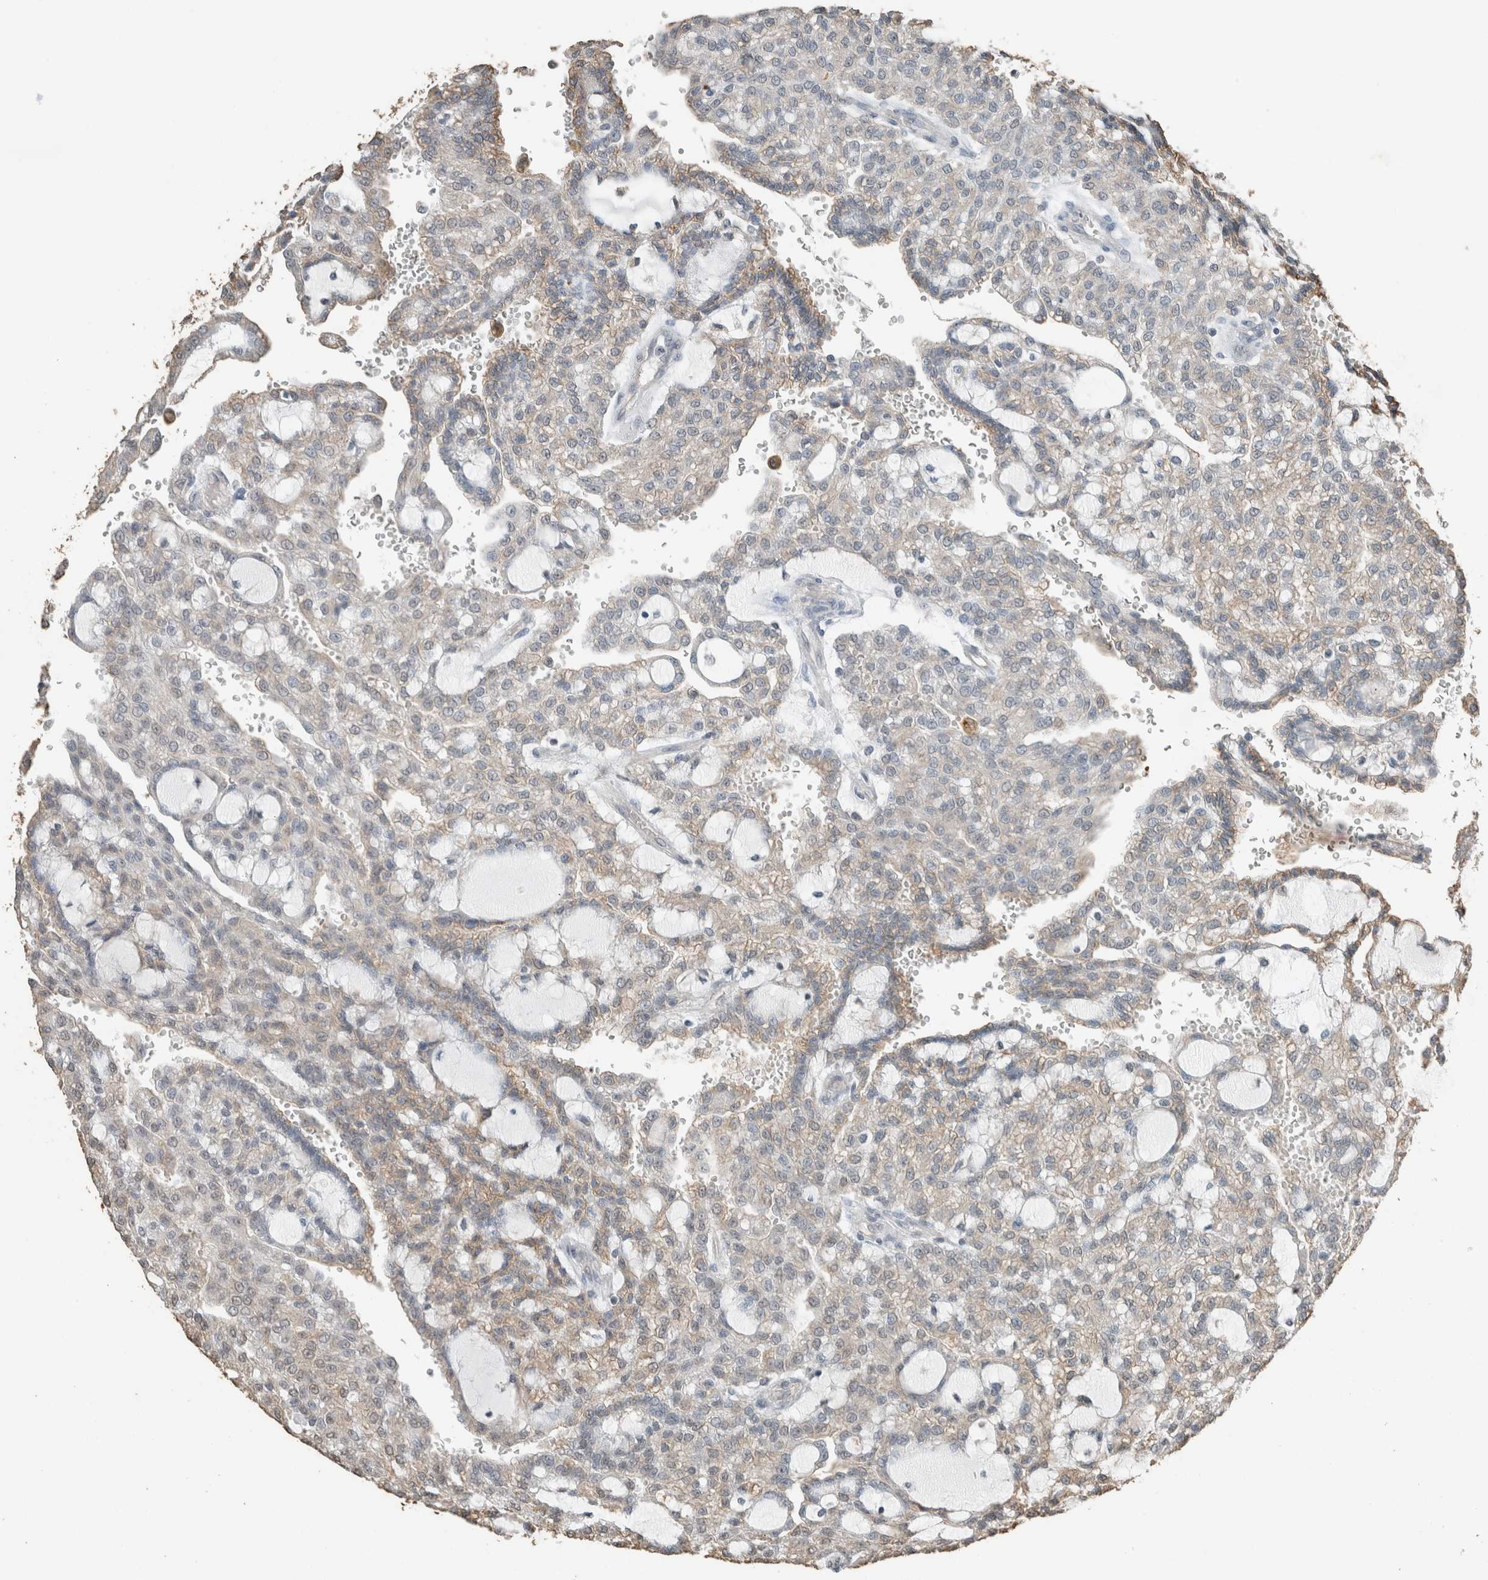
{"staining": {"intensity": "weak", "quantity": "<25%", "location": "cytoplasmic/membranous"}, "tissue": "renal cancer", "cell_type": "Tumor cells", "image_type": "cancer", "snomed": [{"axis": "morphology", "description": "Adenocarcinoma, NOS"}, {"axis": "topography", "description": "Kidney"}], "caption": "Renal cancer (adenocarcinoma) stained for a protein using immunohistochemistry (IHC) displays no positivity tumor cells.", "gene": "ACVR2B", "patient": {"sex": "male", "age": 63}}